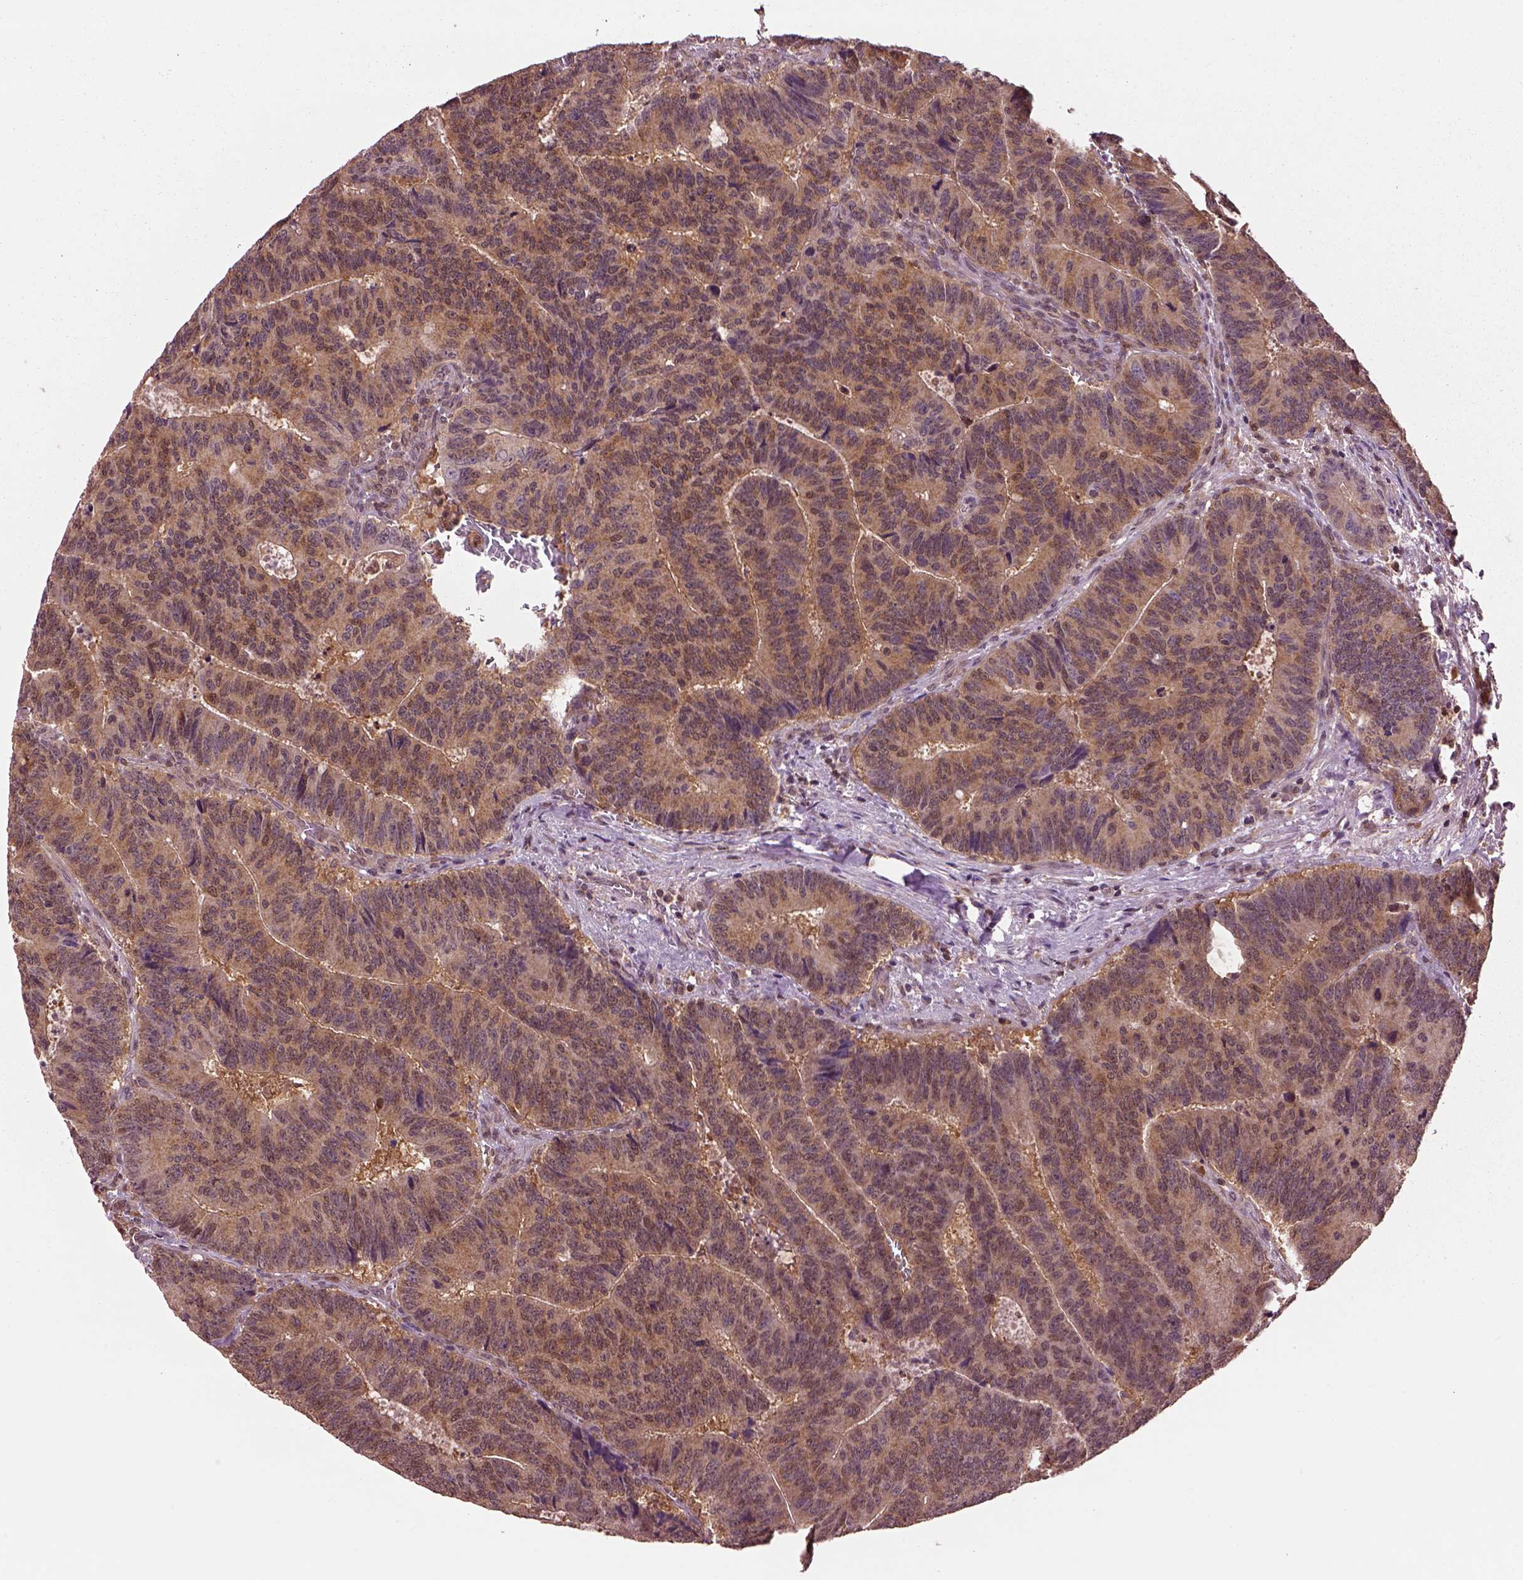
{"staining": {"intensity": "moderate", "quantity": ">75%", "location": "cytoplasmic/membranous"}, "tissue": "colorectal cancer", "cell_type": "Tumor cells", "image_type": "cancer", "snomed": [{"axis": "morphology", "description": "Adenocarcinoma, NOS"}, {"axis": "topography", "description": "Colon"}], "caption": "Moderate cytoplasmic/membranous protein positivity is seen in approximately >75% of tumor cells in adenocarcinoma (colorectal).", "gene": "MDP1", "patient": {"sex": "female", "age": 82}}